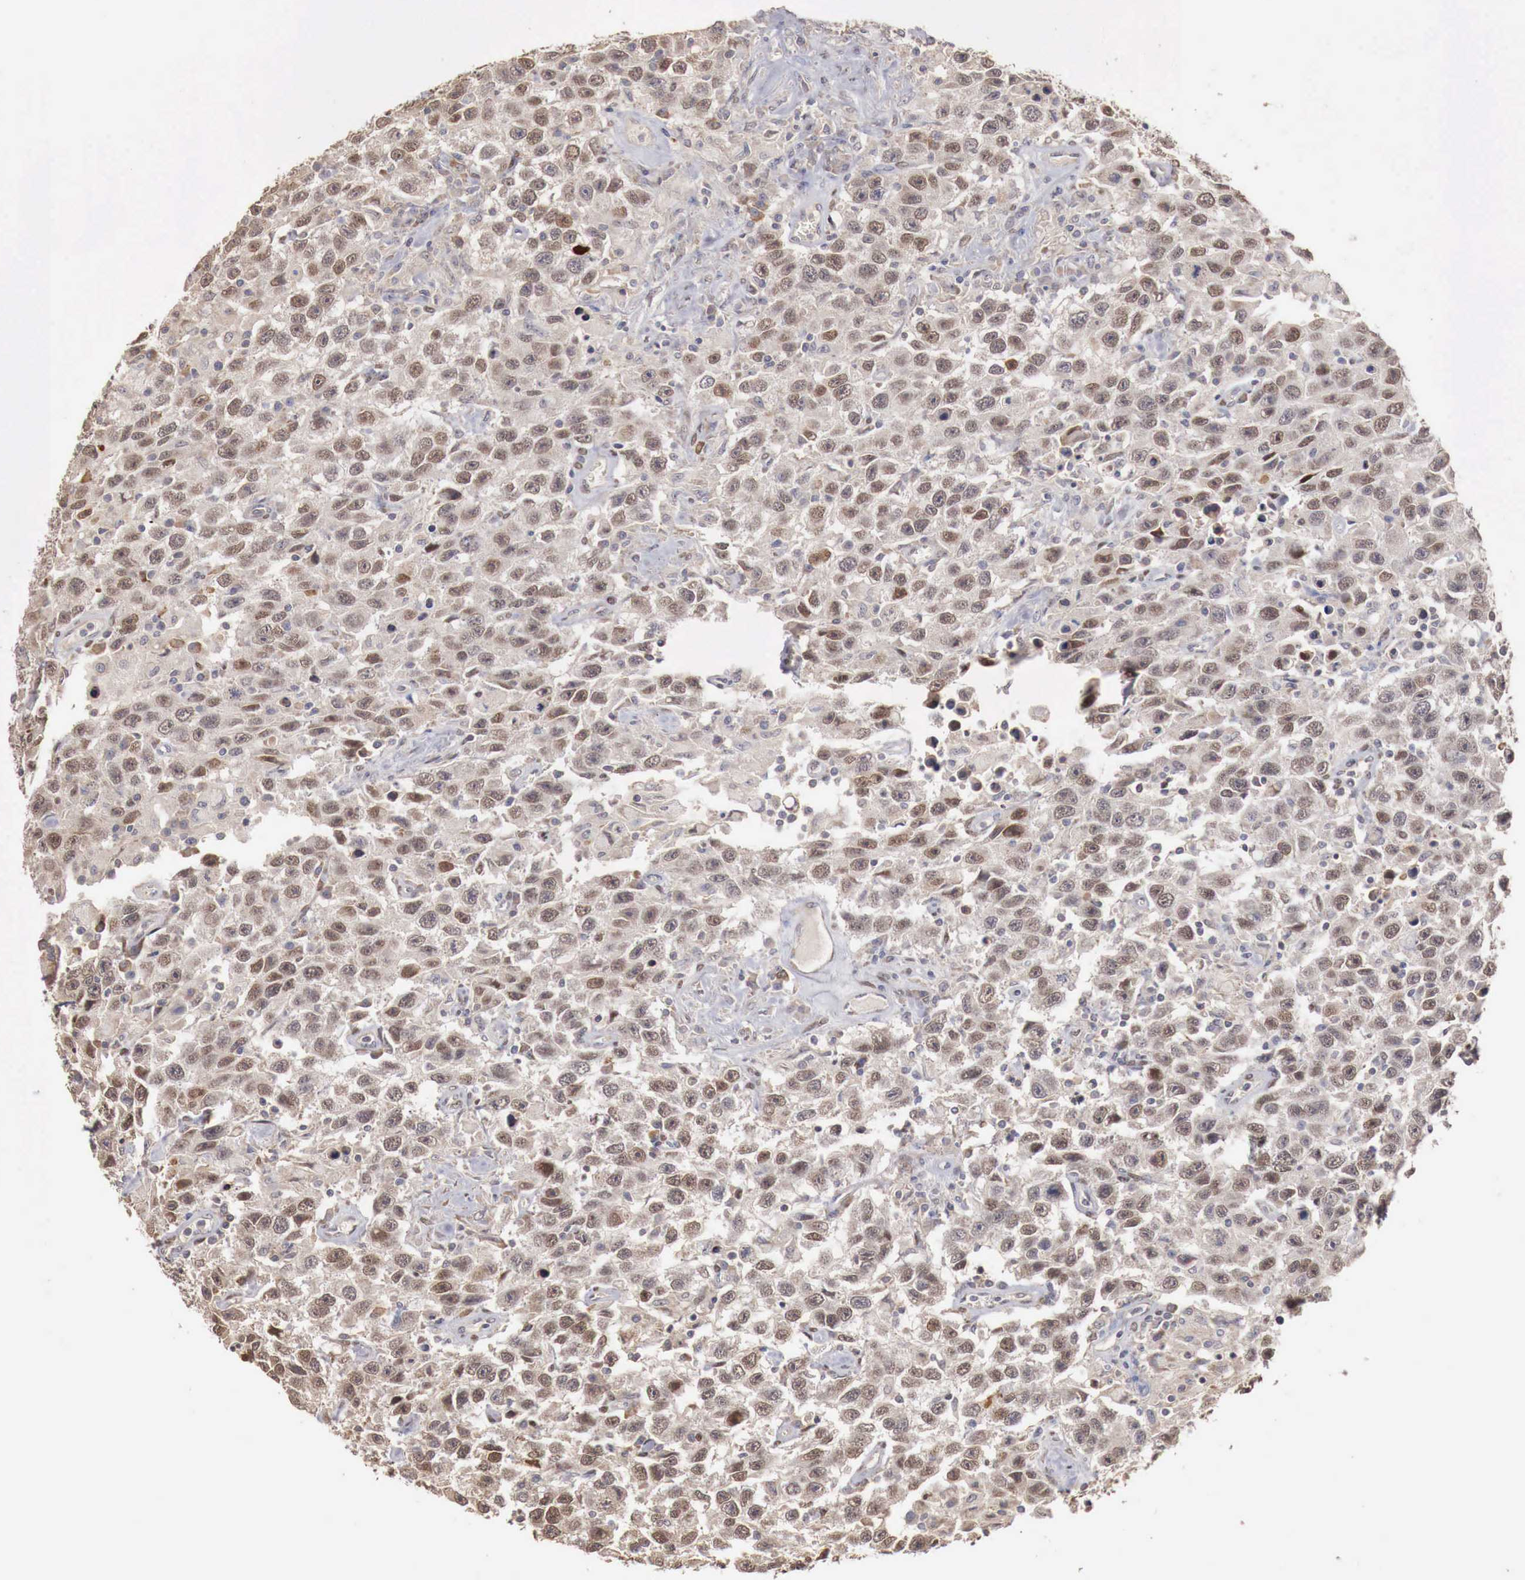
{"staining": {"intensity": "weak", "quantity": "25%-75%", "location": "nuclear"}, "tissue": "testis cancer", "cell_type": "Tumor cells", "image_type": "cancer", "snomed": [{"axis": "morphology", "description": "Seminoma, NOS"}, {"axis": "topography", "description": "Testis"}], "caption": "Human testis seminoma stained with a protein marker exhibits weak staining in tumor cells.", "gene": "KHDRBS2", "patient": {"sex": "male", "age": 41}}